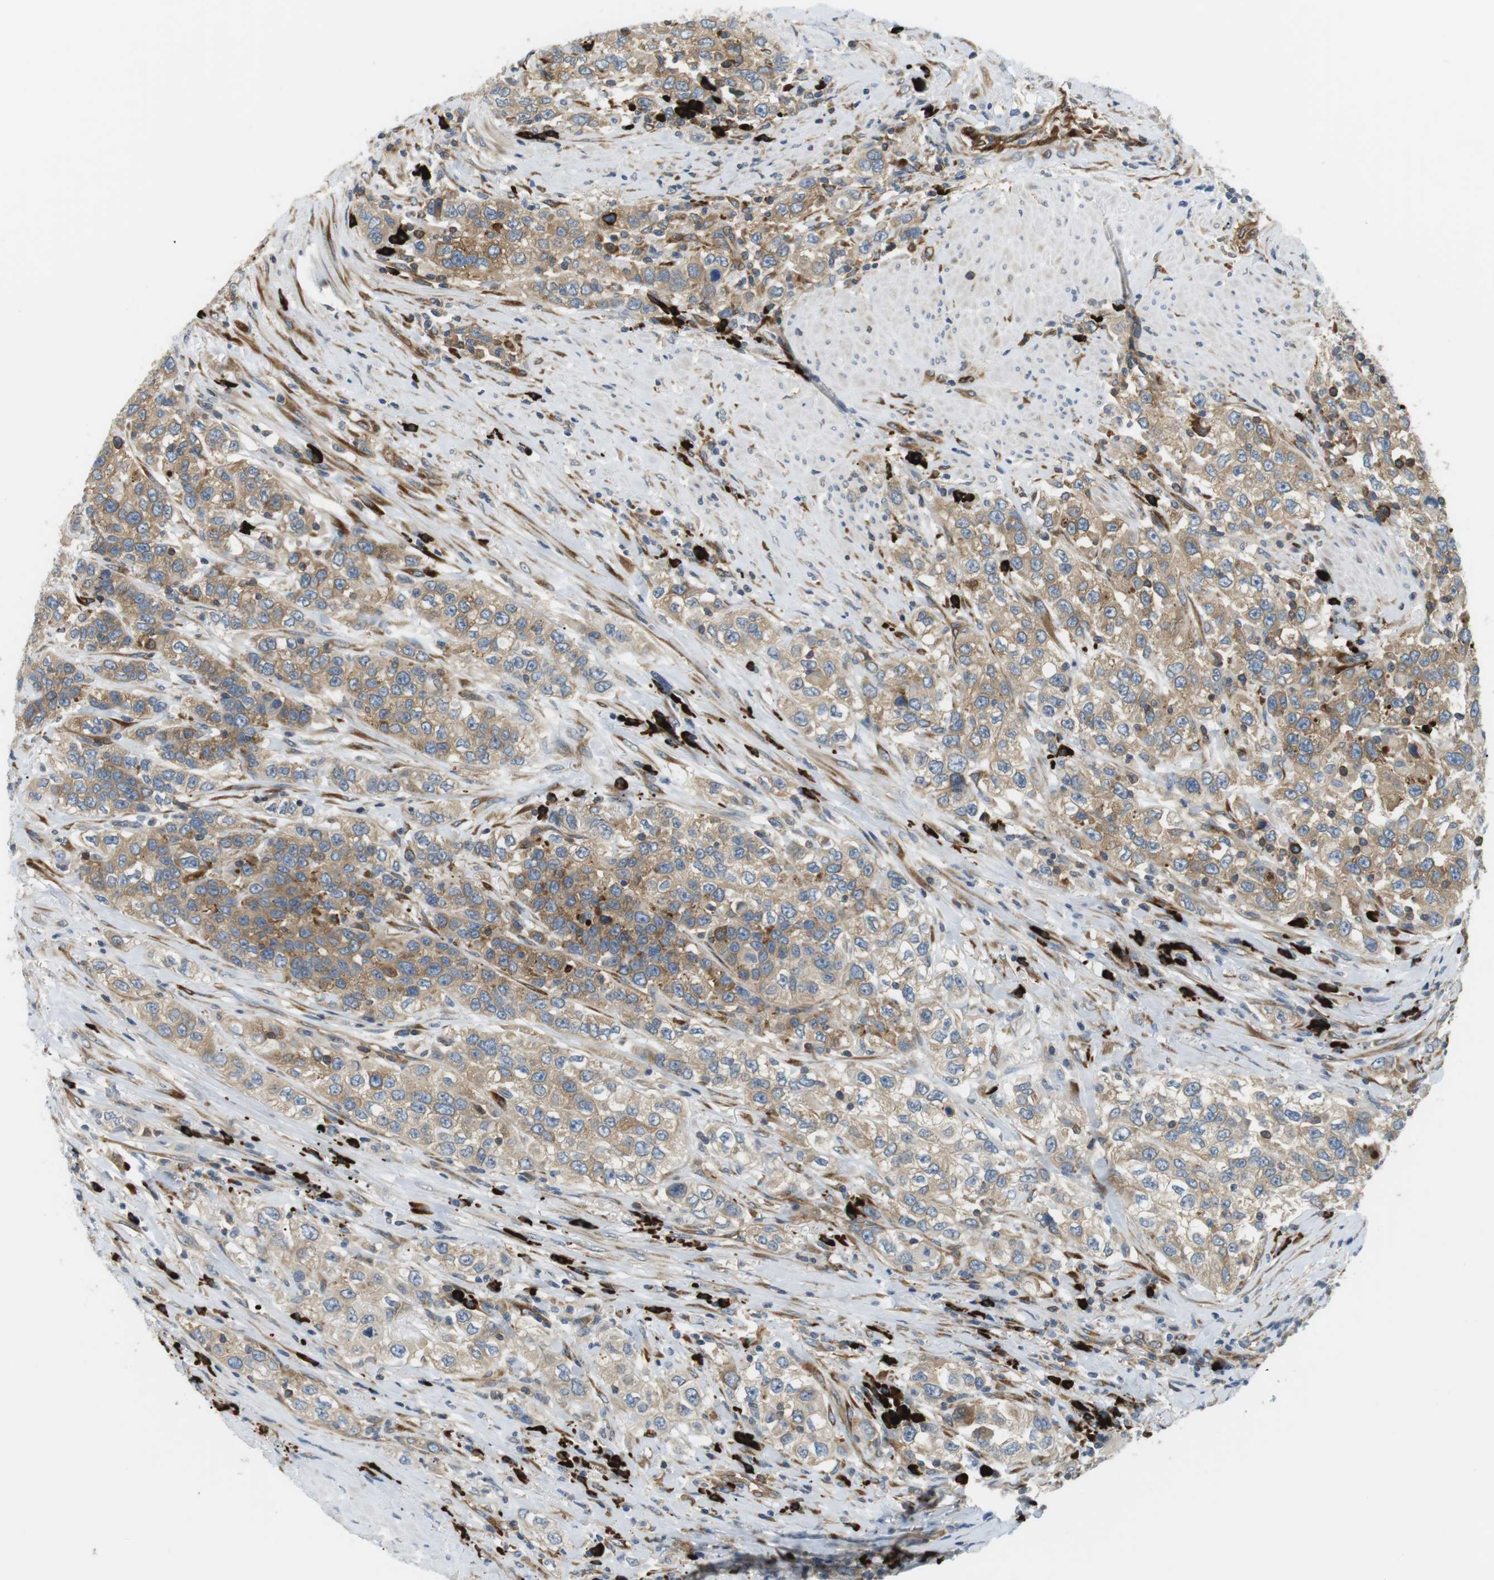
{"staining": {"intensity": "moderate", "quantity": ">75%", "location": "cytoplasmic/membranous"}, "tissue": "urothelial cancer", "cell_type": "Tumor cells", "image_type": "cancer", "snomed": [{"axis": "morphology", "description": "Urothelial carcinoma, High grade"}, {"axis": "topography", "description": "Urinary bladder"}], "caption": "Immunohistochemical staining of human urothelial cancer shows medium levels of moderate cytoplasmic/membranous staining in about >75% of tumor cells.", "gene": "TMEM200A", "patient": {"sex": "female", "age": 80}}